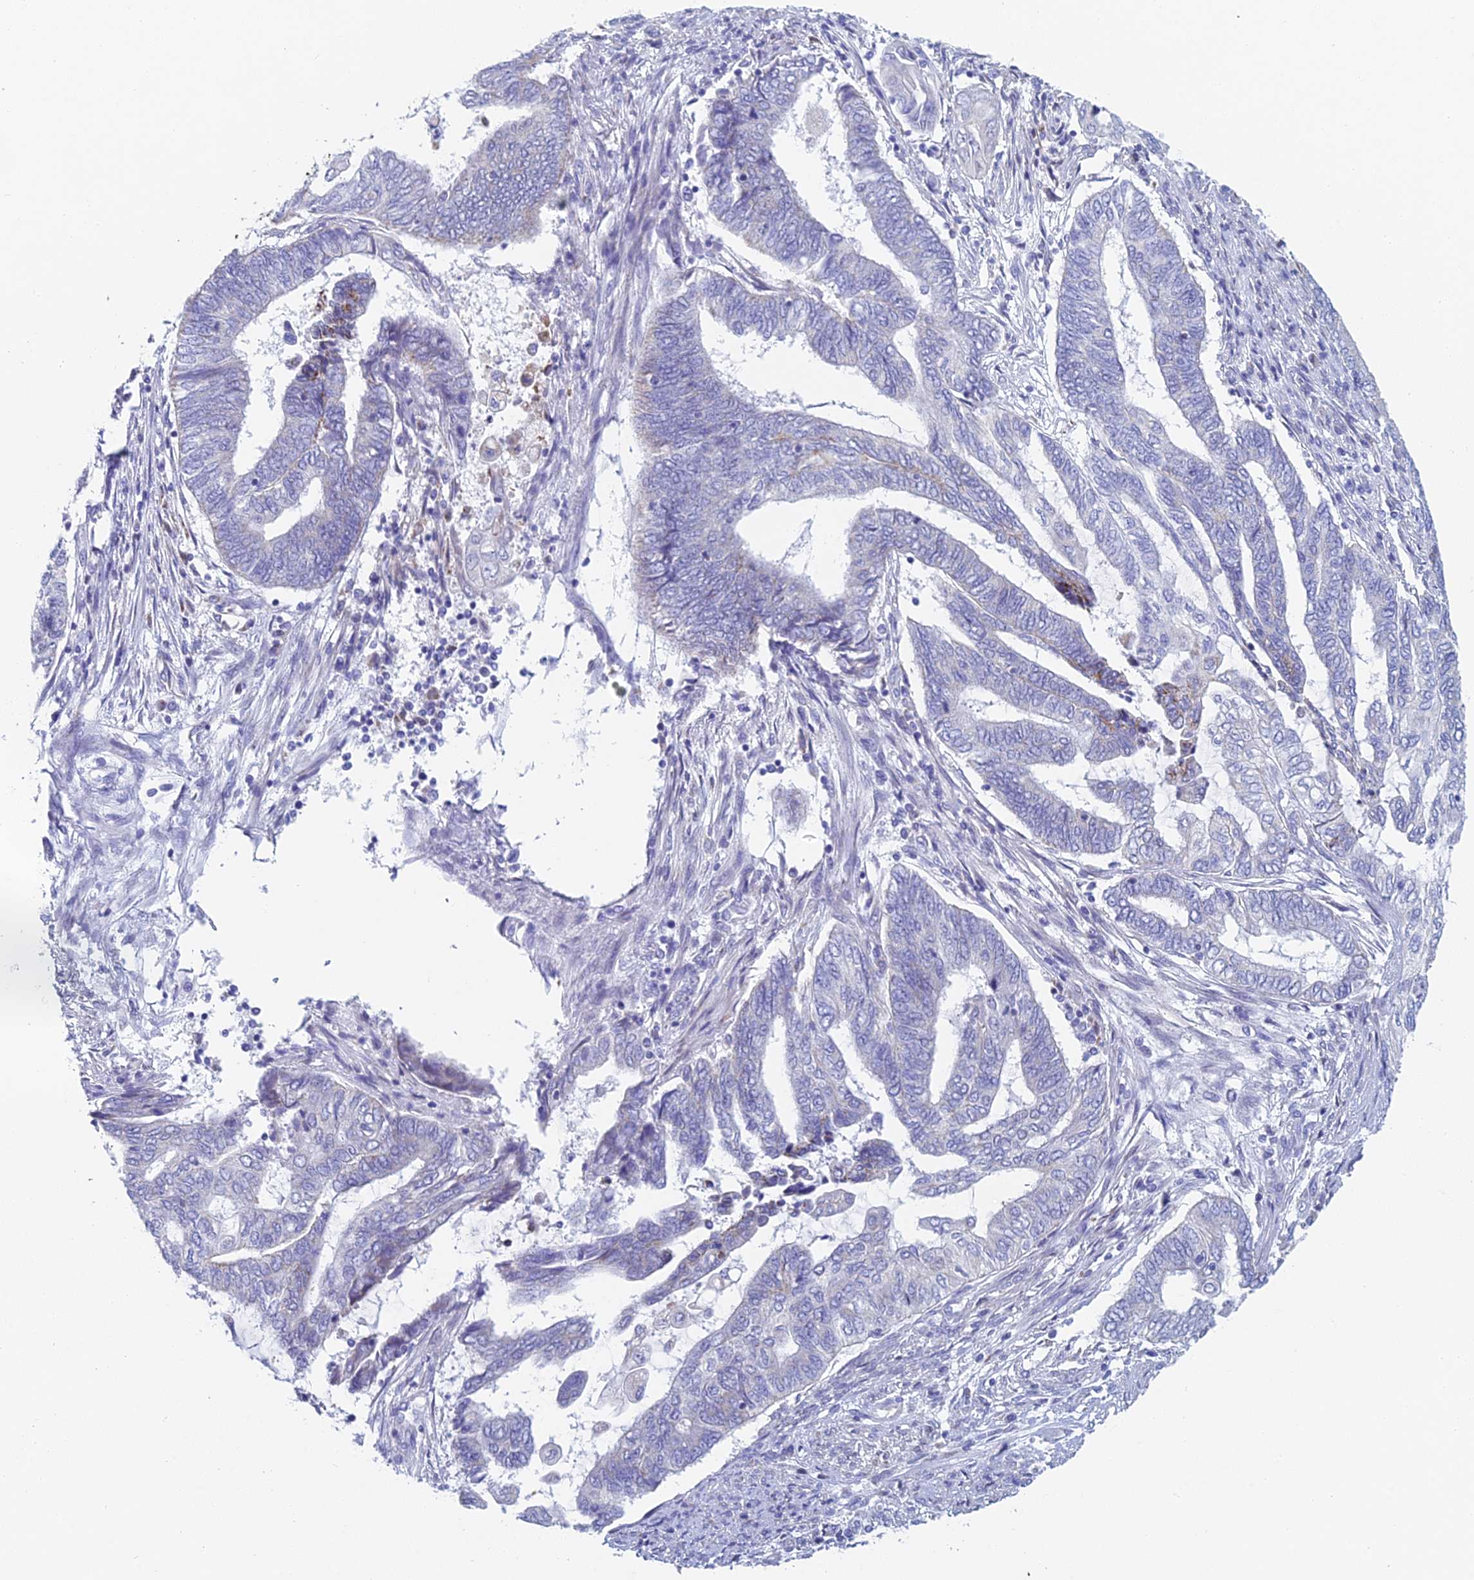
{"staining": {"intensity": "negative", "quantity": "none", "location": "none"}, "tissue": "endometrial cancer", "cell_type": "Tumor cells", "image_type": "cancer", "snomed": [{"axis": "morphology", "description": "Adenocarcinoma, NOS"}, {"axis": "topography", "description": "Uterus"}, {"axis": "topography", "description": "Endometrium"}], "caption": "Immunohistochemistry micrograph of endometrial adenocarcinoma stained for a protein (brown), which shows no expression in tumor cells. The staining was performed using DAB (3,3'-diaminobenzidine) to visualize the protein expression in brown, while the nuclei were stained in blue with hematoxylin (Magnification: 20x).", "gene": "ACSM1", "patient": {"sex": "female", "age": 70}}